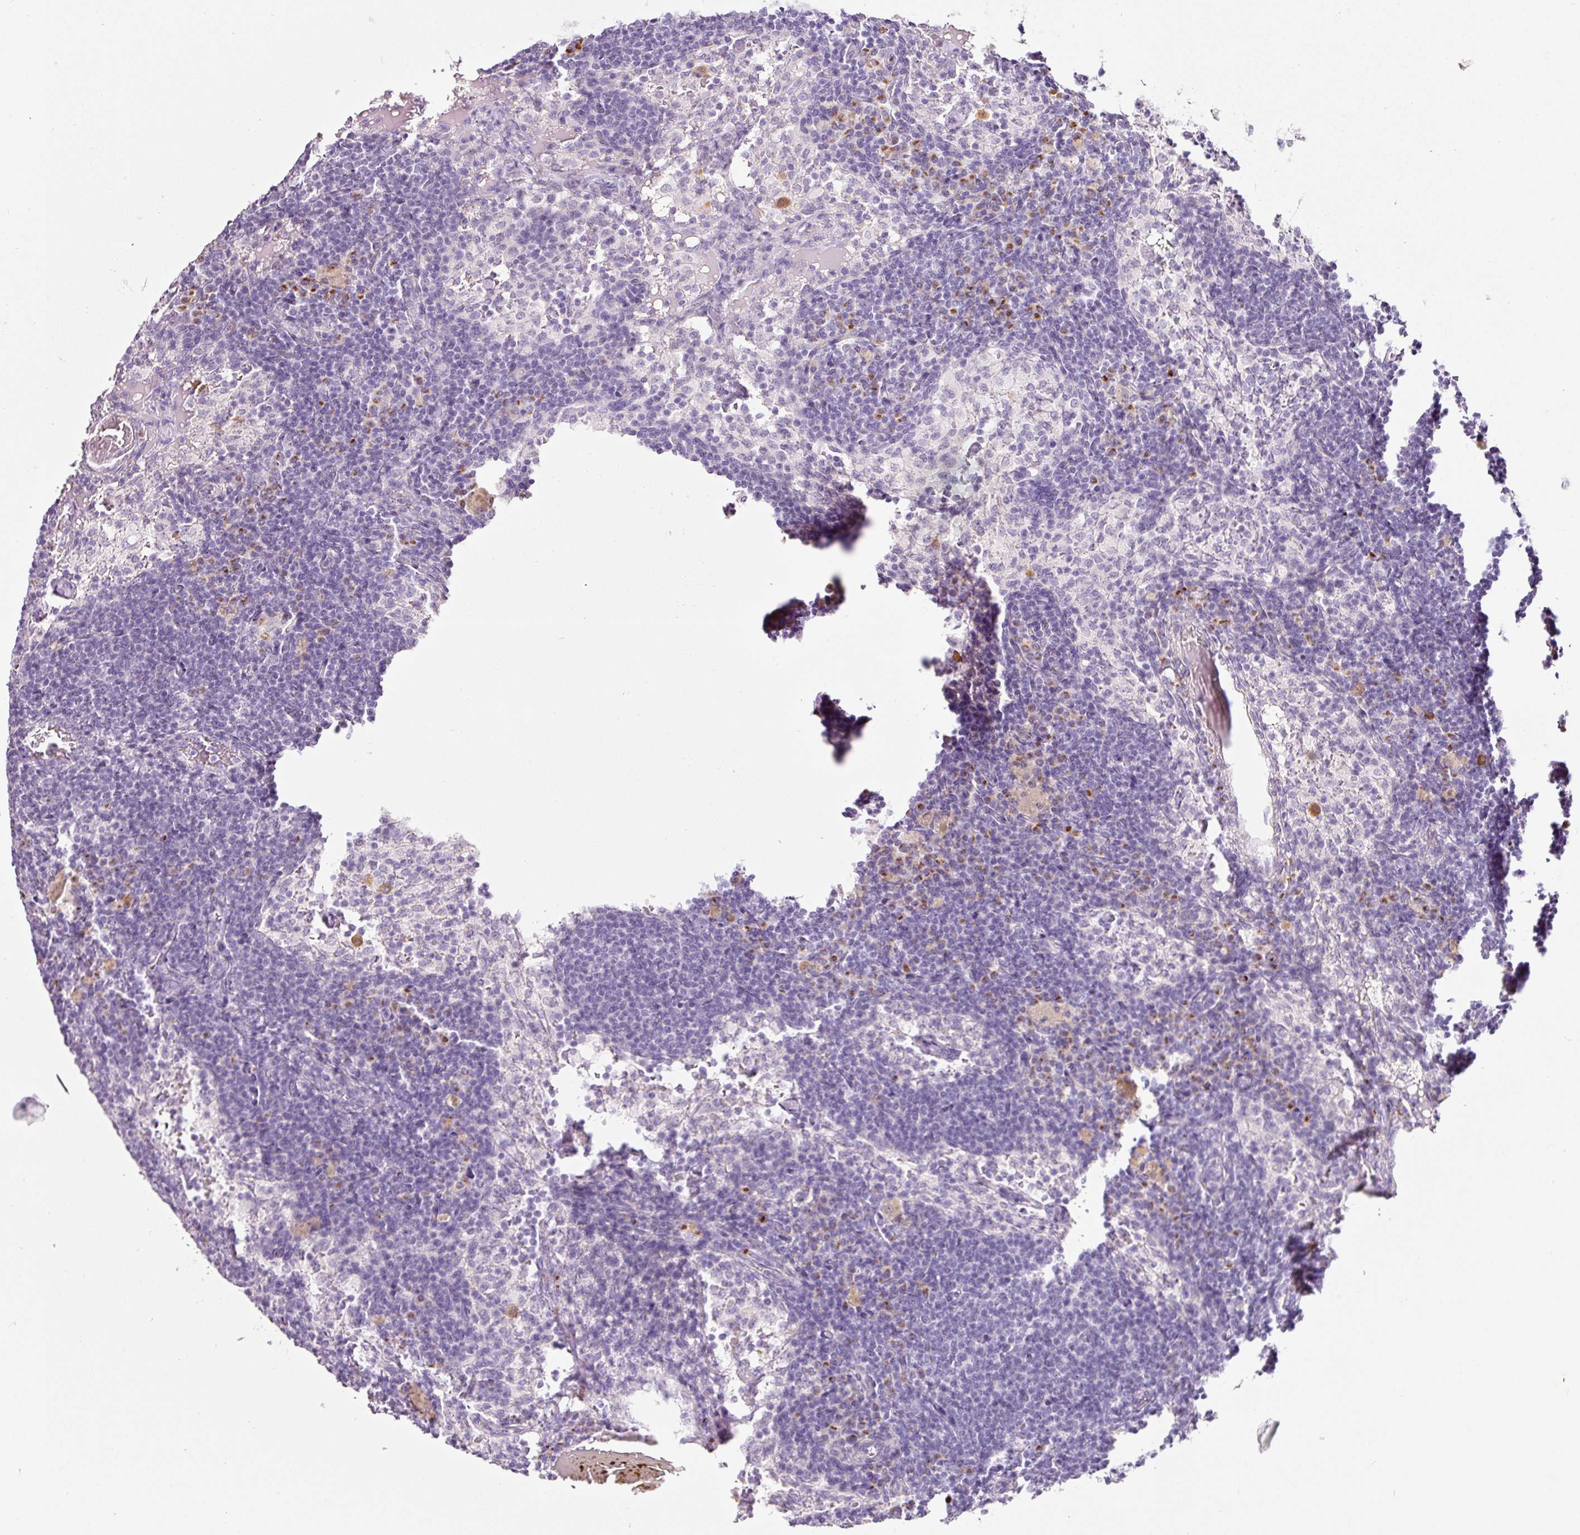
{"staining": {"intensity": "negative", "quantity": "none", "location": "none"}, "tissue": "lymph node", "cell_type": "Germinal center cells", "image_type": "normal", "snomed": [{"axis": "morphology", "description": "Normal tissue, NOS"}, {"axis": "topography", "description": "Lymph node"}], "caption": "A high-resolution image shows IHC staining of normal lymph node, which reveals no significant expression in germinal center cells.", "gene": "NBPF11", "patient": {"sex": "male", "age": 49}}